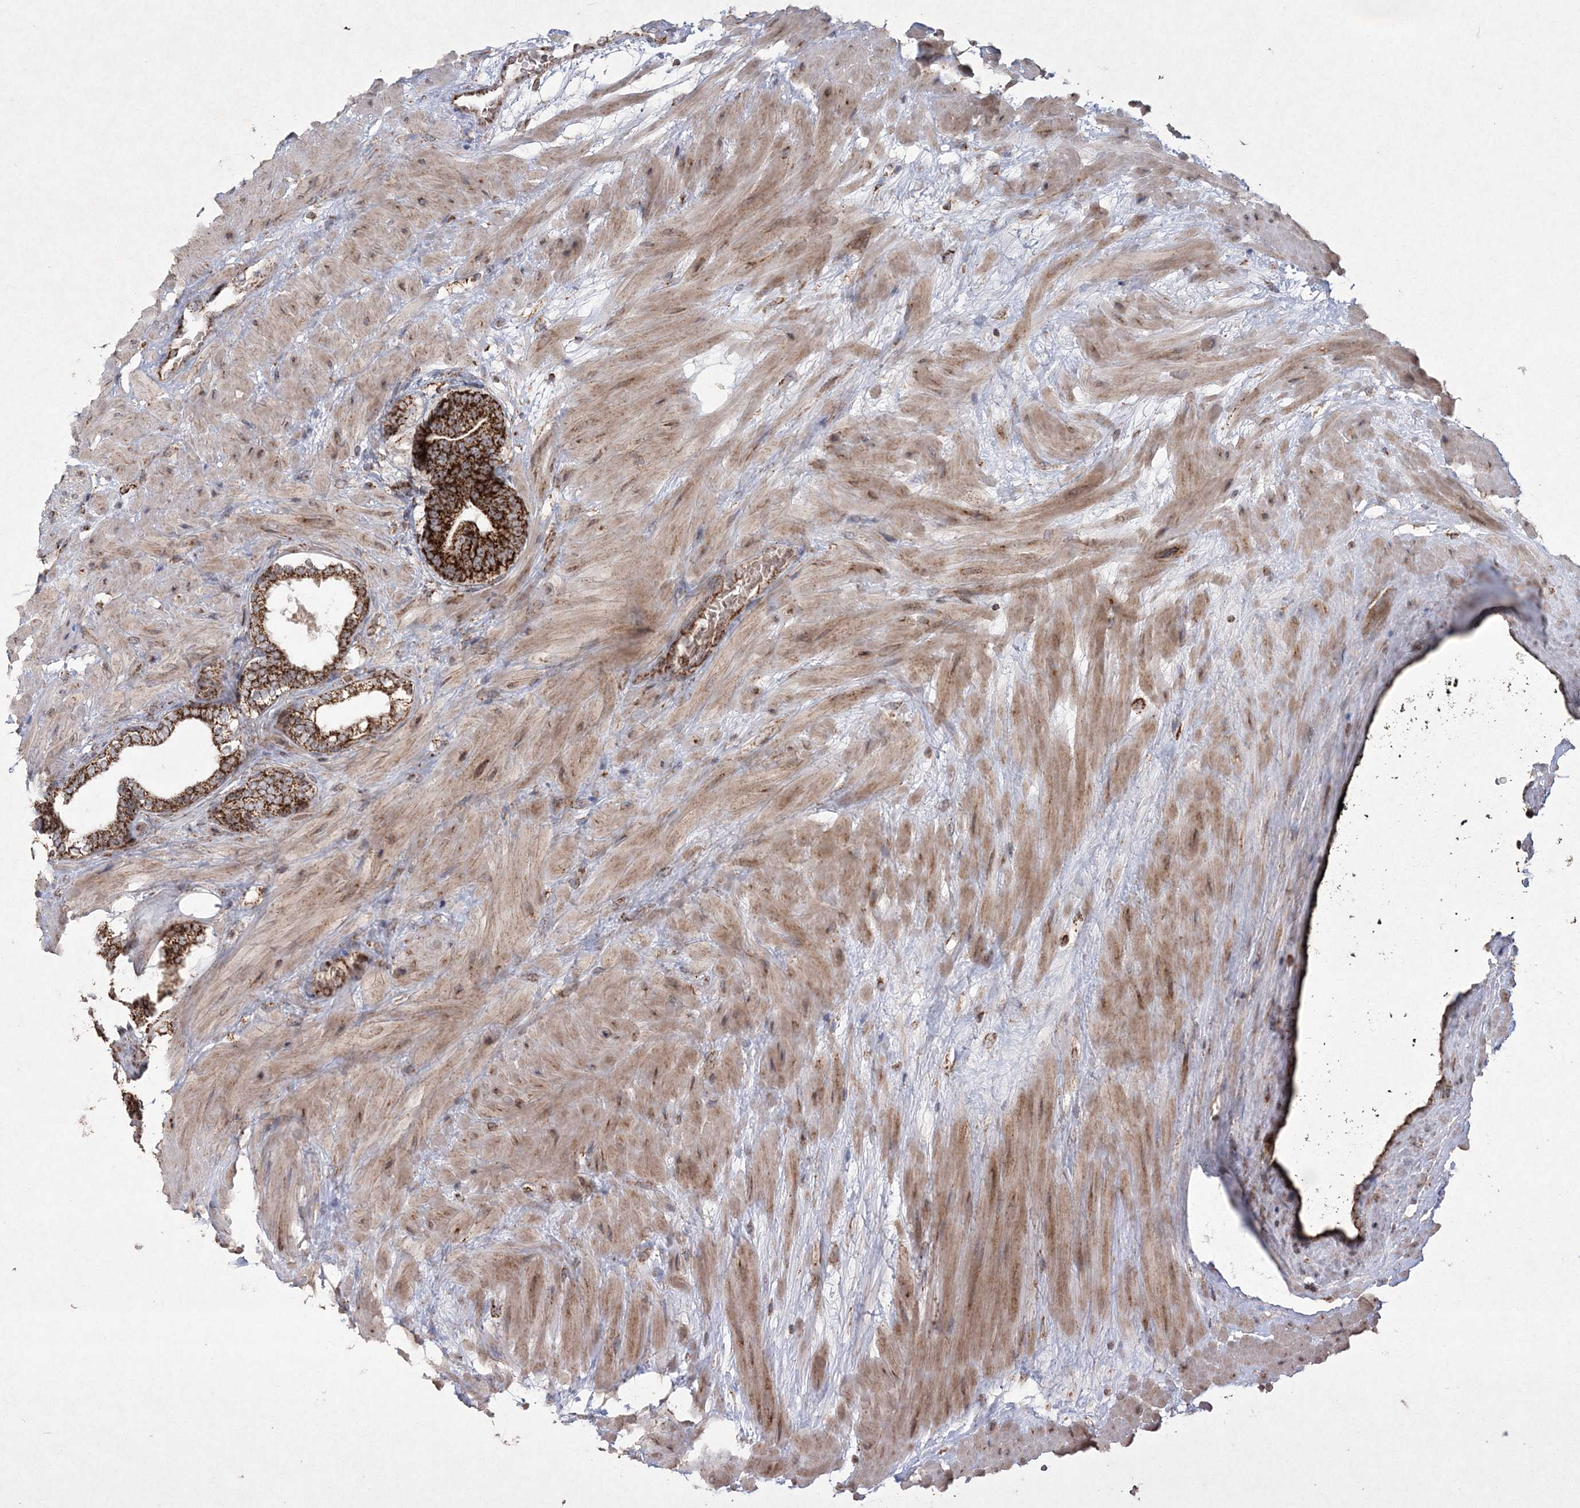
{"staining": {"intensity": "strong", "quantity": ">75%", "location": "cytoplasmic/membranous"}, "tissue": "prostate cancer", "cell_type": "Tumor cells", "image_type": "cancer", "snomed": [{"axis": "morphology", "description": "Adenocarcinoma, High grade"}, {"axis": "topography", "description": "Prostate"}], "caption": "The micrograph demonstrates immunohistochemical staining of adenocarcinoma (high-grade) (prostate). There is strong cytoplasmic/membranous staining is appreciated in about >75% of tumor cells.", "gene": "LRPPRC", "patient": {"sex": "male", "age": 61}}